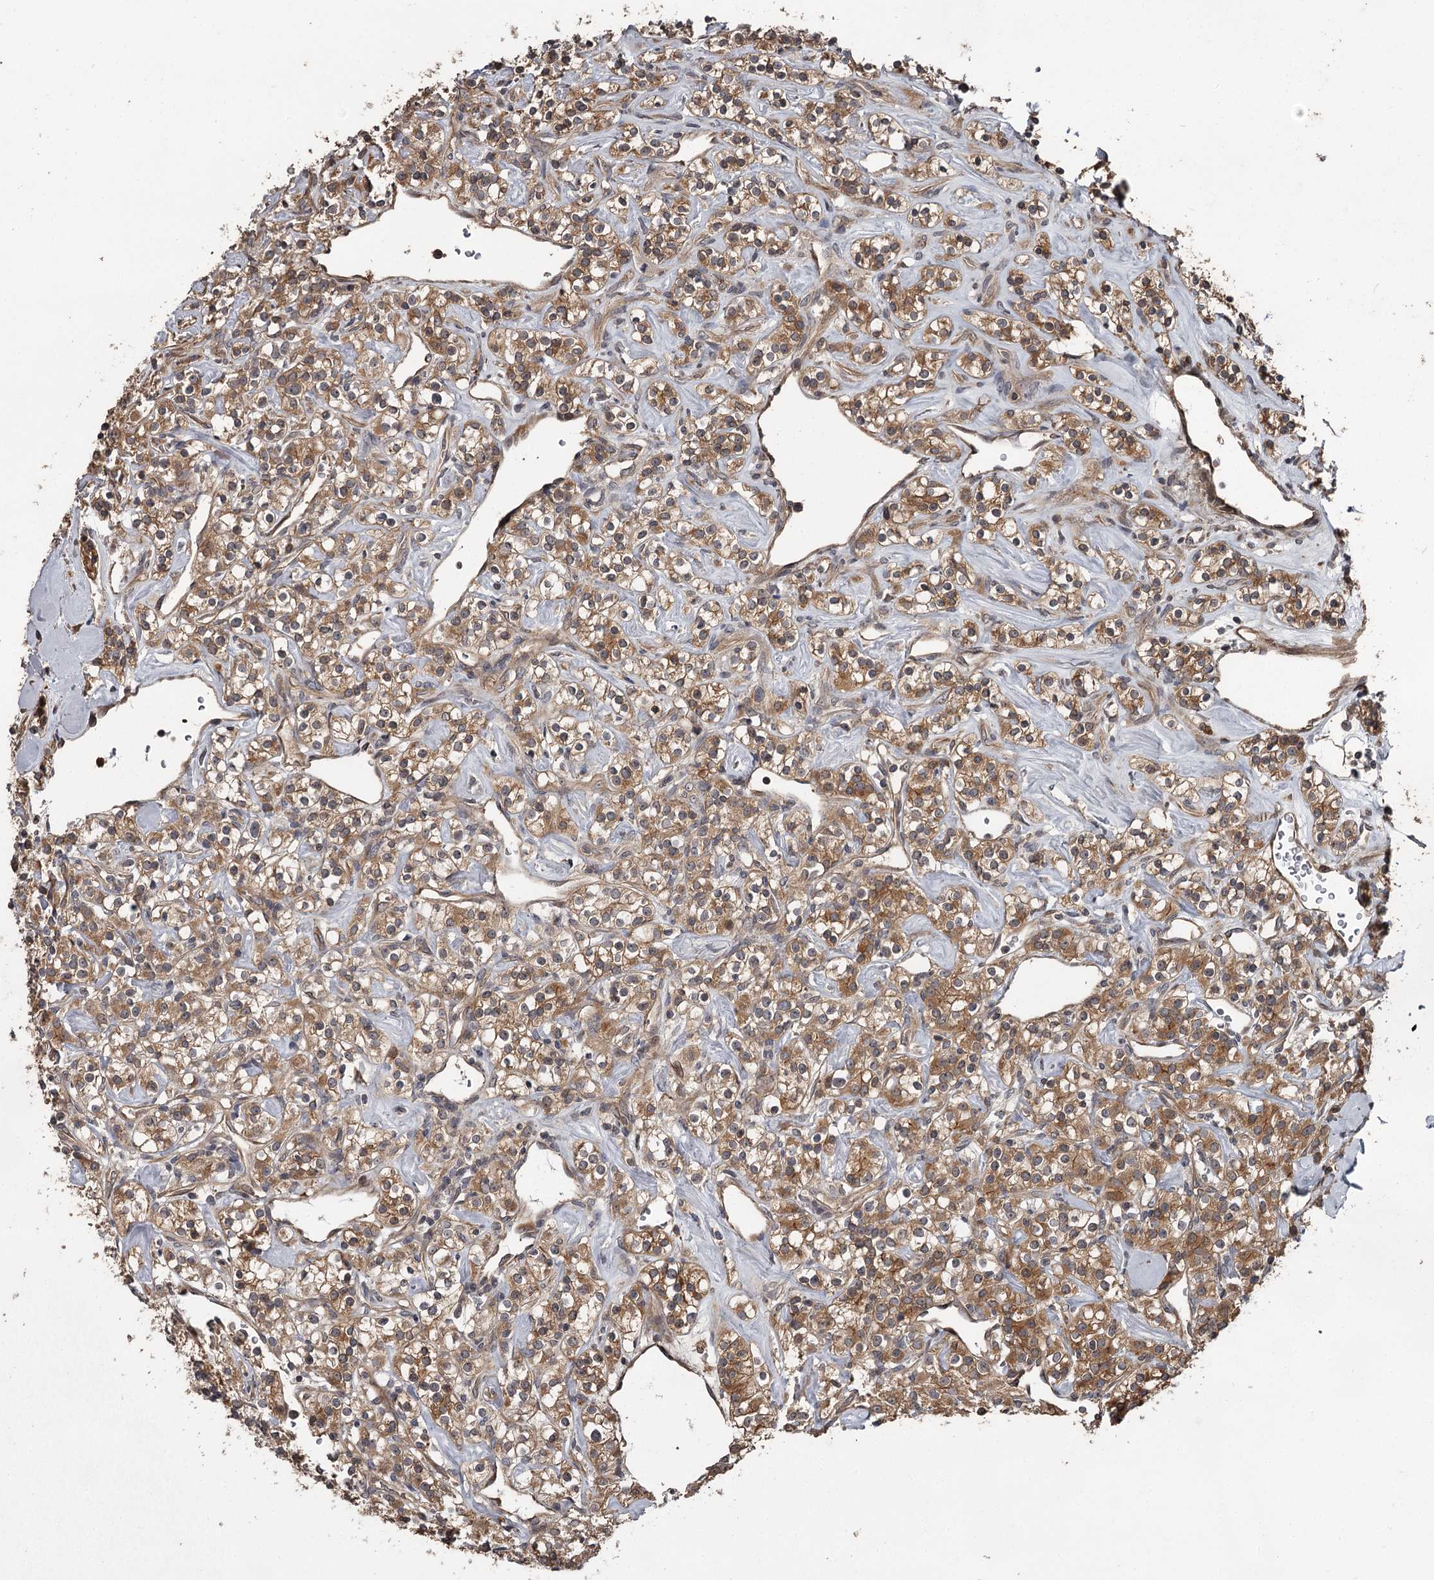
{"staining": {"intensity": "moderate", "quantity": ">75%", "location": "cytoplasmic/membranous"}, "tissue": "renal cancer", "cell_type": "Tumor cells", "image_type": "cancer", "snomed": [{"axis": "morphology", "description": "Adenocarcinoma, NOS"}, {"axis": "topography", "description": "Kidney"}], "caption": "Human renal adenocarcinoma stained with a protein marker exhibits moderate staining in tumor cells.", "gene": "RAB21", "patient": {"sex": "male", "age": 77}}